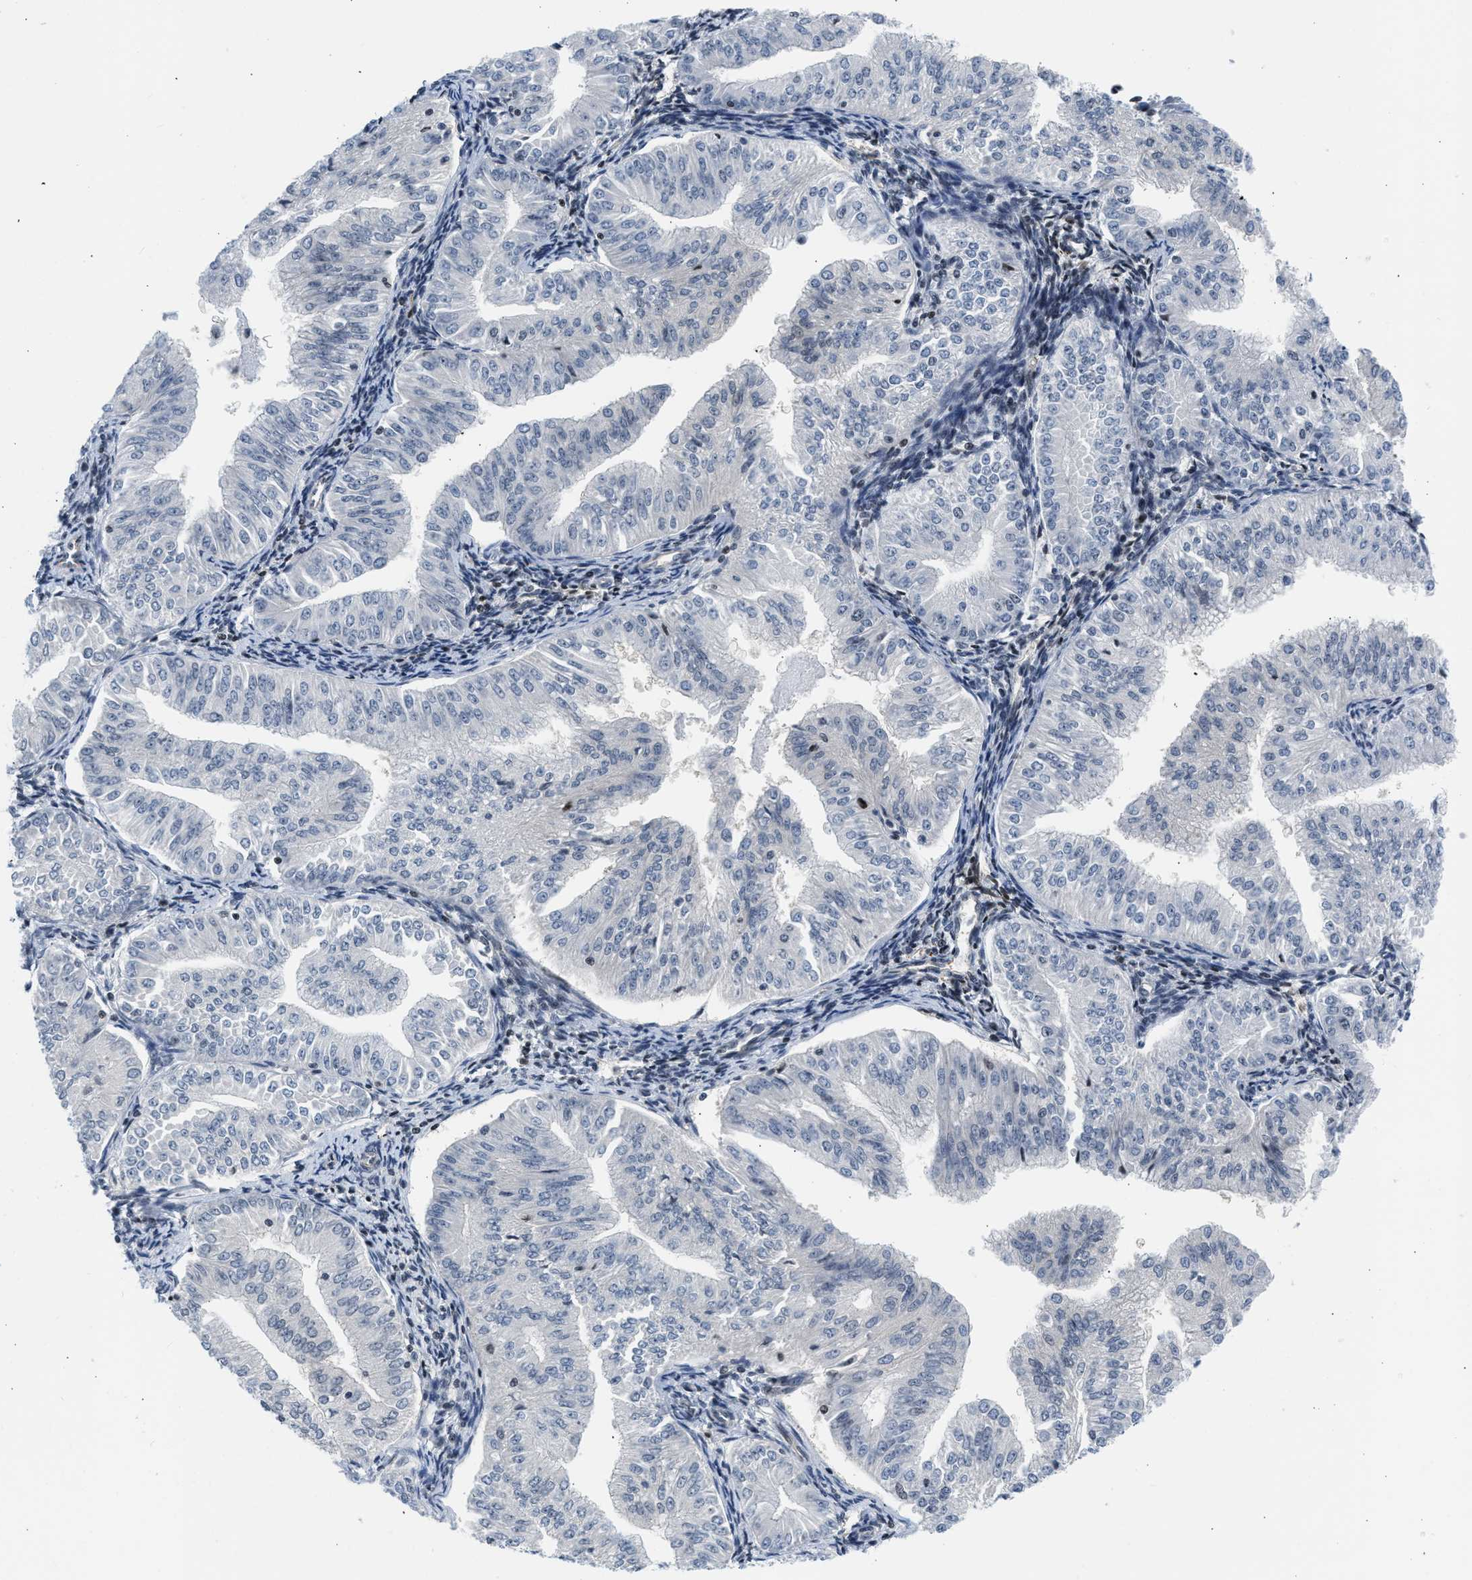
{"staining": {"intensity": "negative", "quantity": "none", "location": "none"}, "tissue": "endometrial cancer", "cell_type": "Tumor cells", "image_type": "cancer", "snomed": [{"axis": "morphology", "description": "Normal tissue, NOS"}, {"axis": "morphology", "description": "Adenocarcinoma, NOS"}, {"axis": "topography", "description": "Endometrium"}], "caption": "The immunohistochemistry image has no significant expression in tumor cells of endometrial cancer (adenocarcinoma) tissue. (Brightfield microscopy of DAB immunohistochemistry at high magnification).", "gene": "OLIG3", "patient": {"sex": "female", "age": 53}}